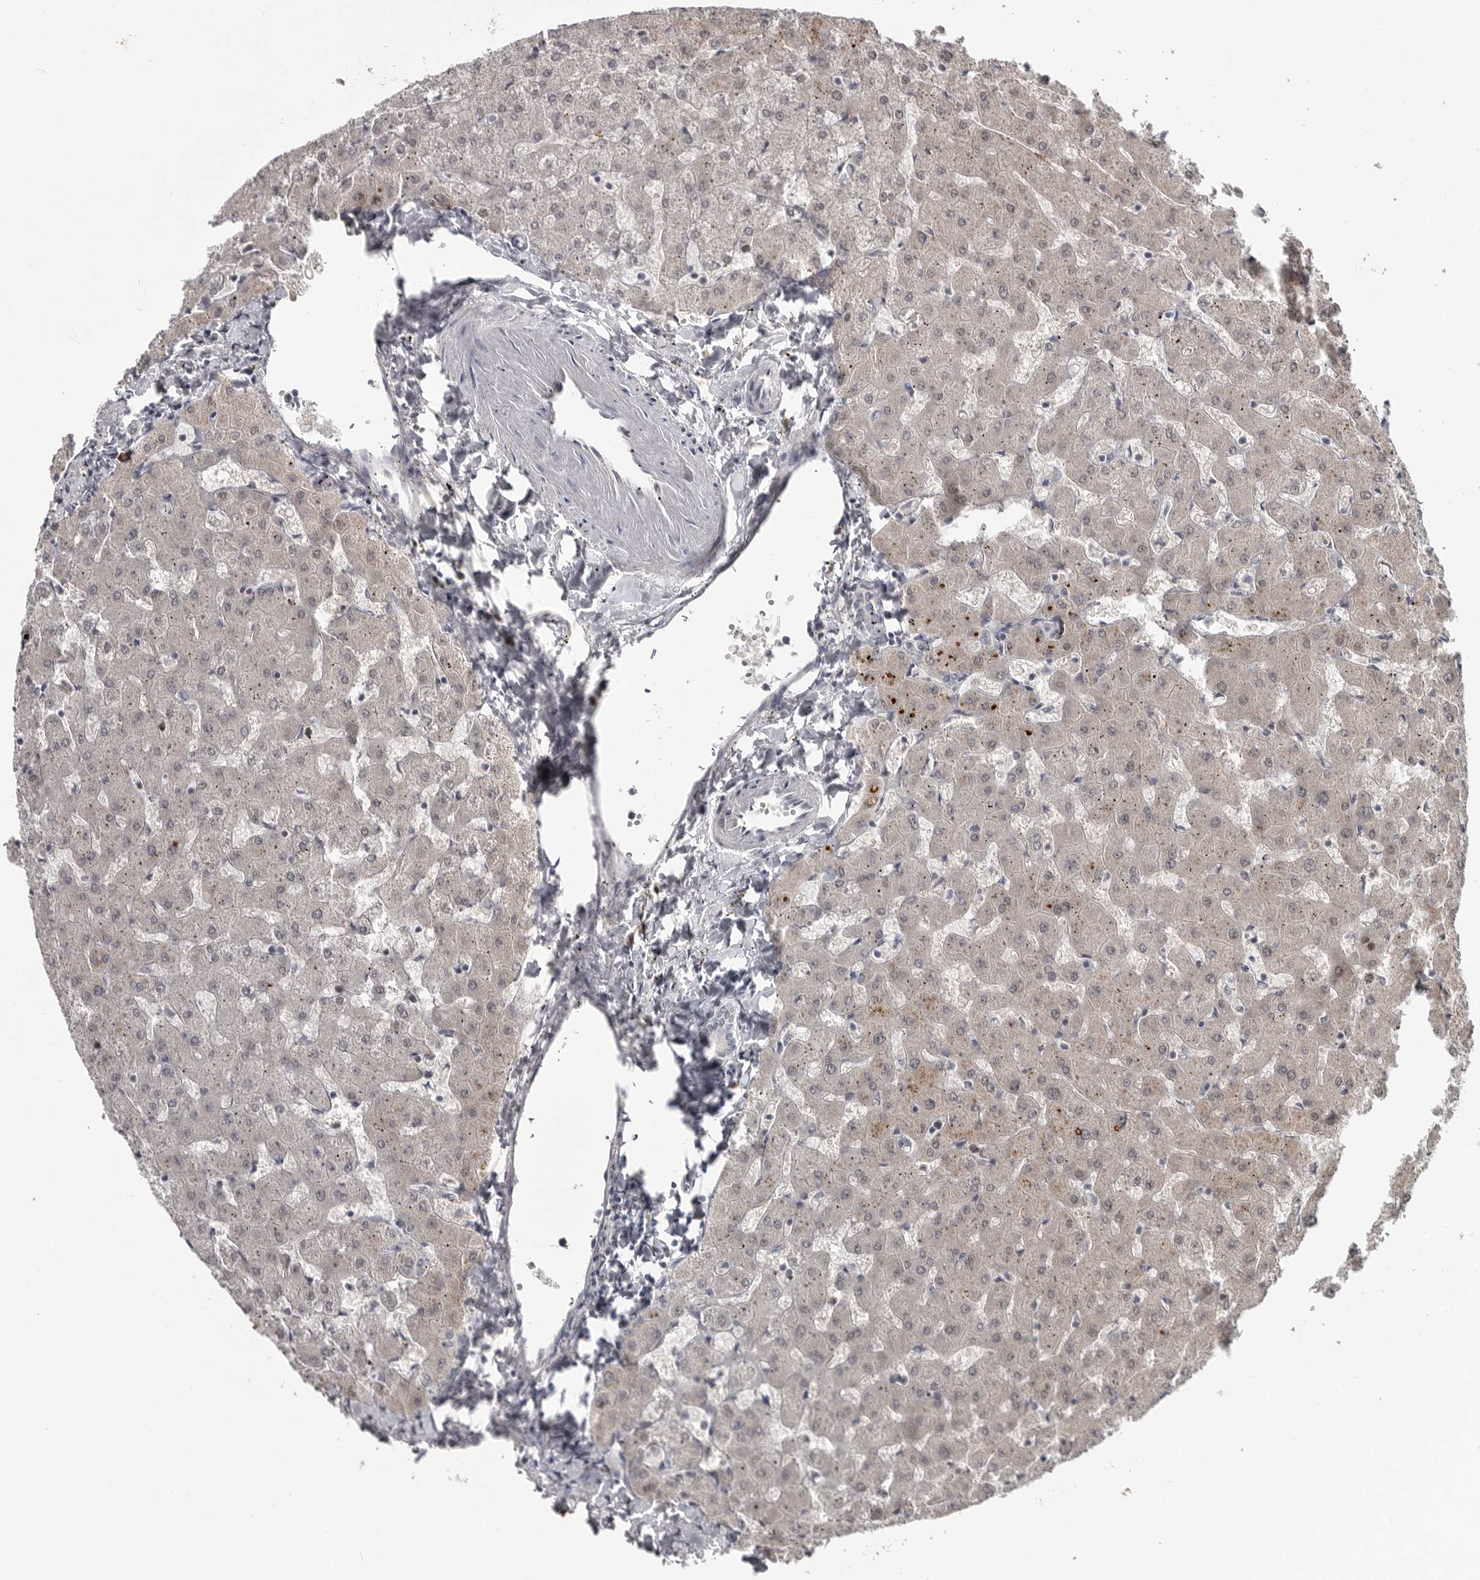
{"staining": {"intensity": "negative", "quantity": "none", "location": "none"}, "tissue": "liver", "cell_type": "Cholangiocytes", "image_type": "normal", "snomed": [{"axis": "morphology", "description": "Normal tissue, NOS"}, {"axis": "topography", "description": "Liver"}], "caption": "This is a image of immunohistochemistry staining of normal liver, which shows no positivity in cholangiocytes.", "gene": "ZNF277", "patient": {"sex": "female", "age": 63}}